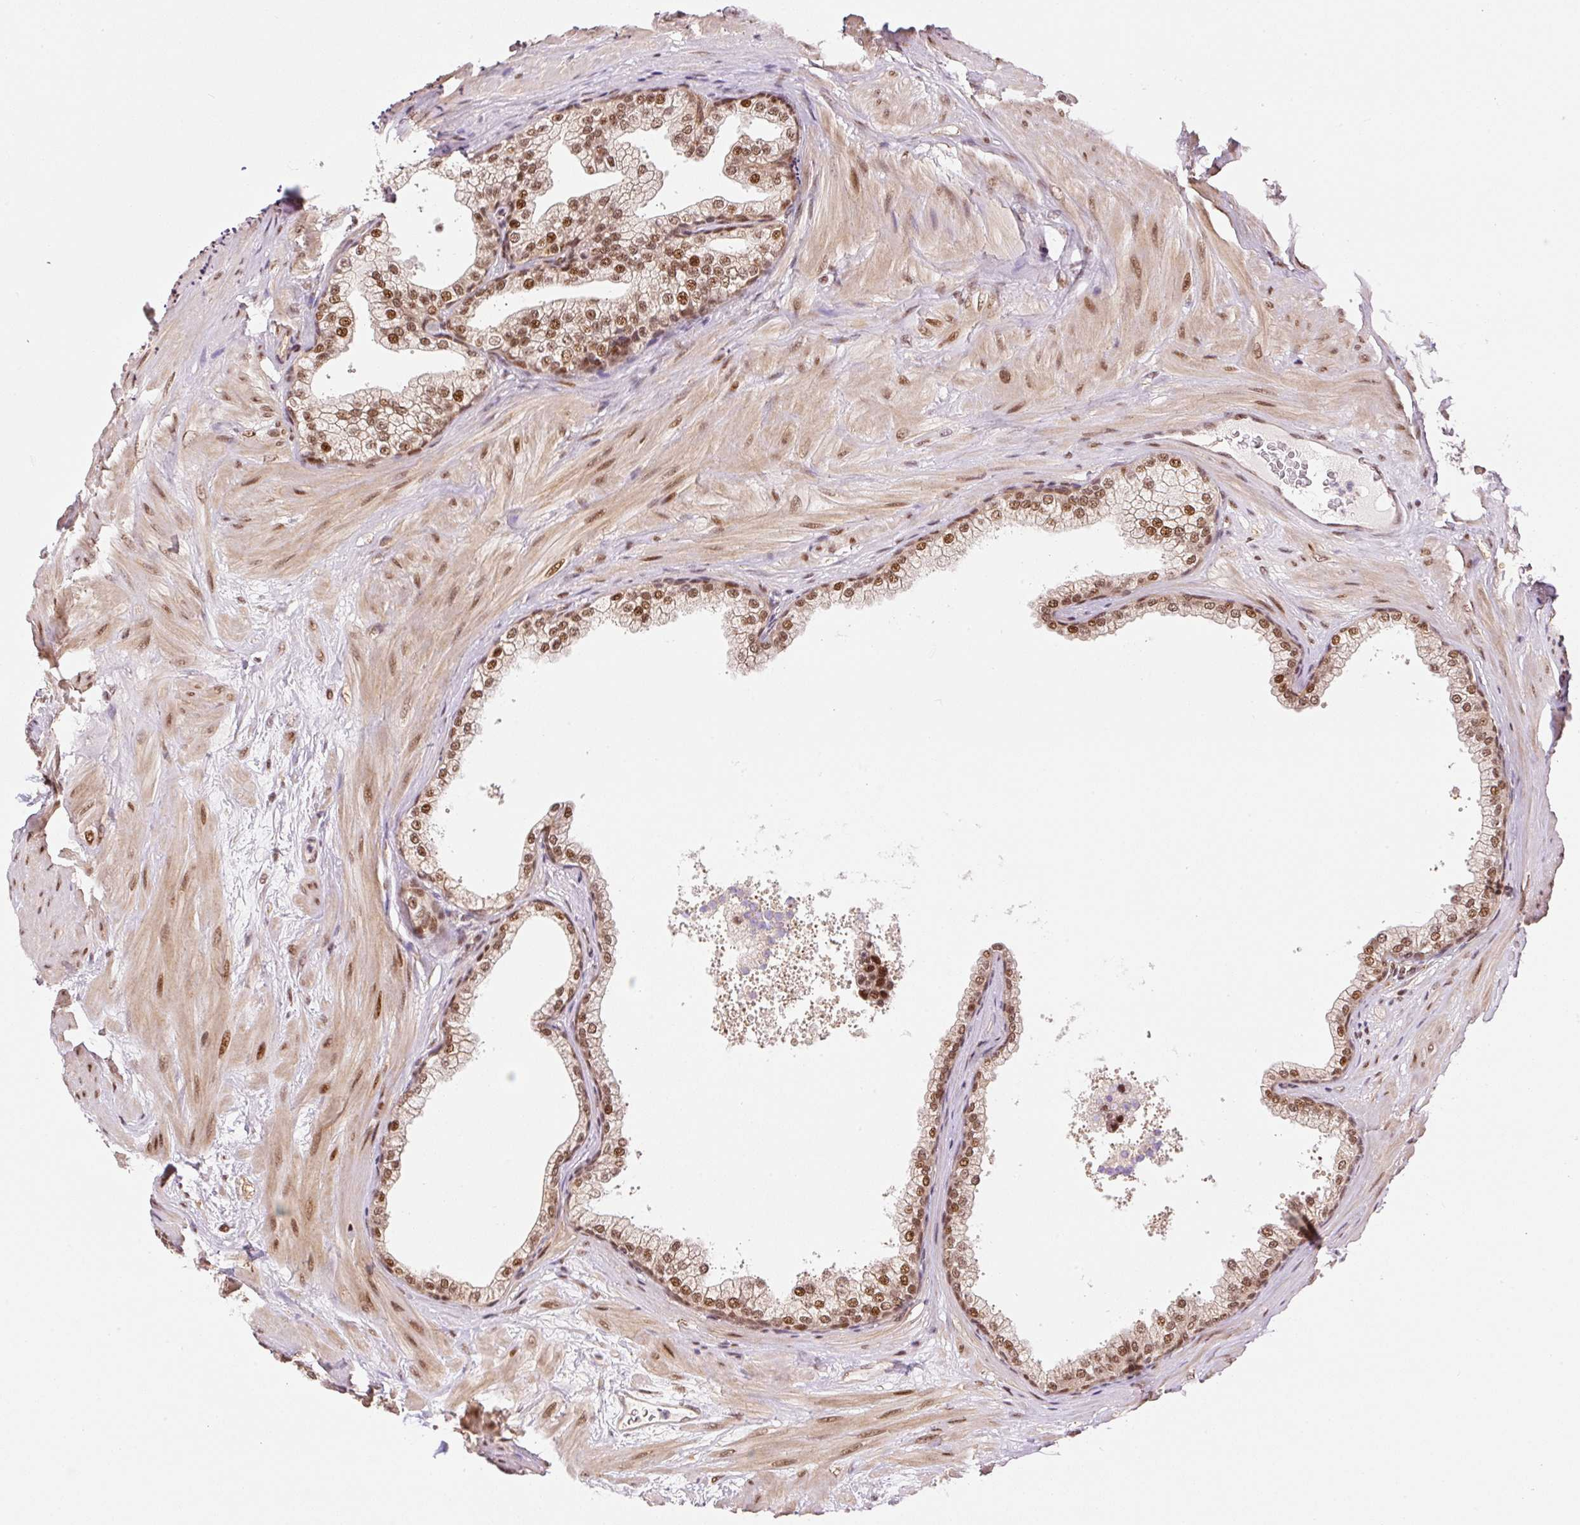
{"staining": {"intensity": "moderate", "quantity": ">75%", "location": "nuclear"}, "tissue": "prostate", "cell_type": "Glandular cells", "image_type": "normal", "snomed": [{"axis": "morphology", "description": "Normal tissue, NOS"}, {"axis": "topography", "description": "Prostate"}], "caption": "Protein expression analysis of benign prostate demonstrates moderate nuclear staining in approximately >75% of glandular cells.", "gene": "INTS8", "patient": {"sex": "male", "age": 37}}